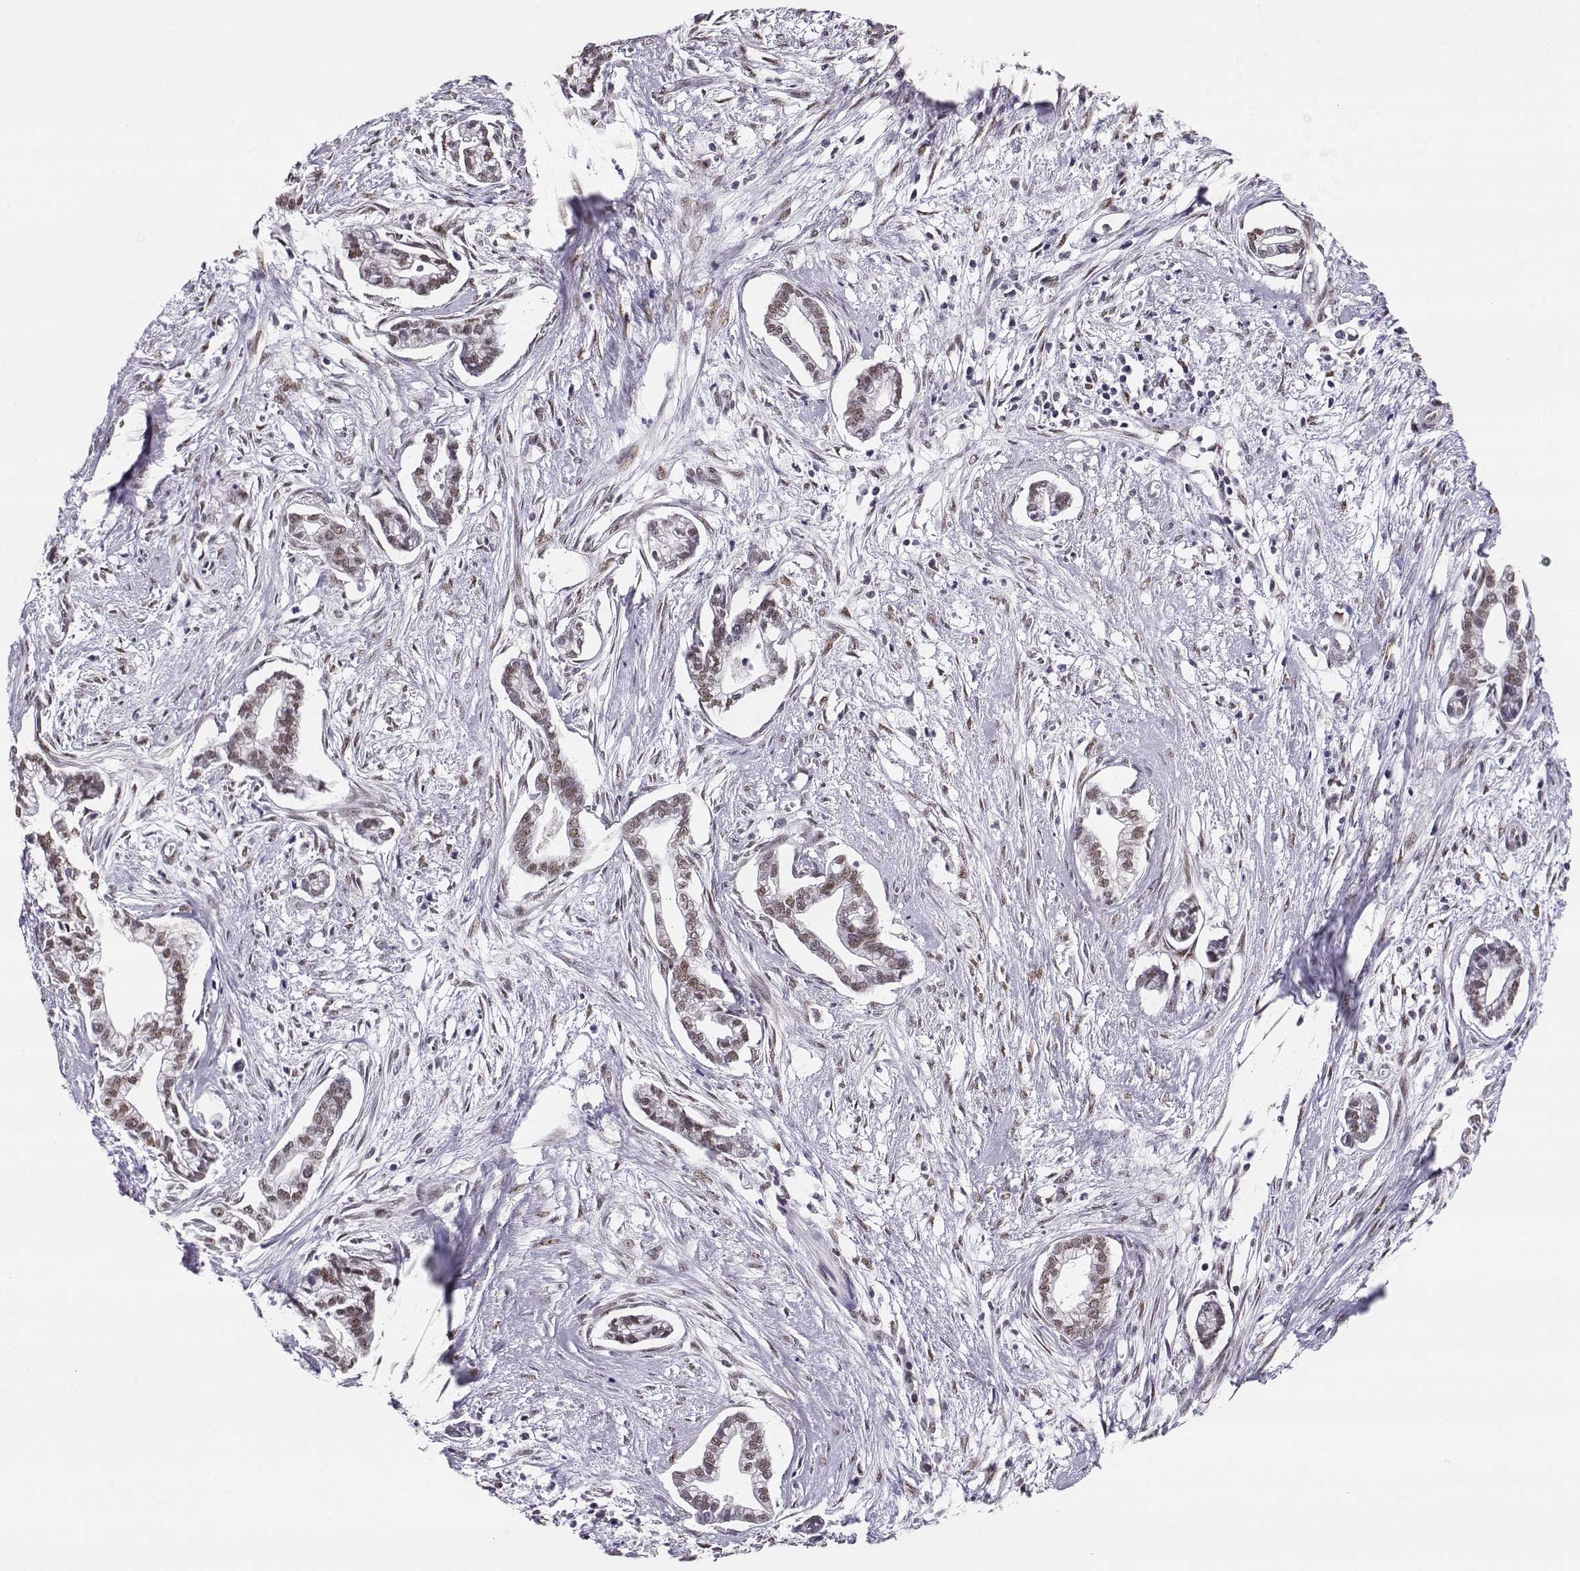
{"staining": {"intensity": "weak", "quantity": ">75%", "location": "nuclear"}, "tissue": "cervical cancer", "cell_type": "Tumor cells", "image_type": "cancer", "snomed": [{"axis": "morphology", "description": "Adenocarcinoma, NOS"}, {"axis": "topography", "description": "Cervix"}], "caption": "The histopathology image demonstrates staining of cervical adenocarcinoma, revealing weak nuclear protein staining (brown color) within tumor cells.", "gene": "POLI", "patient": {"sex": "female", "age": 62}}